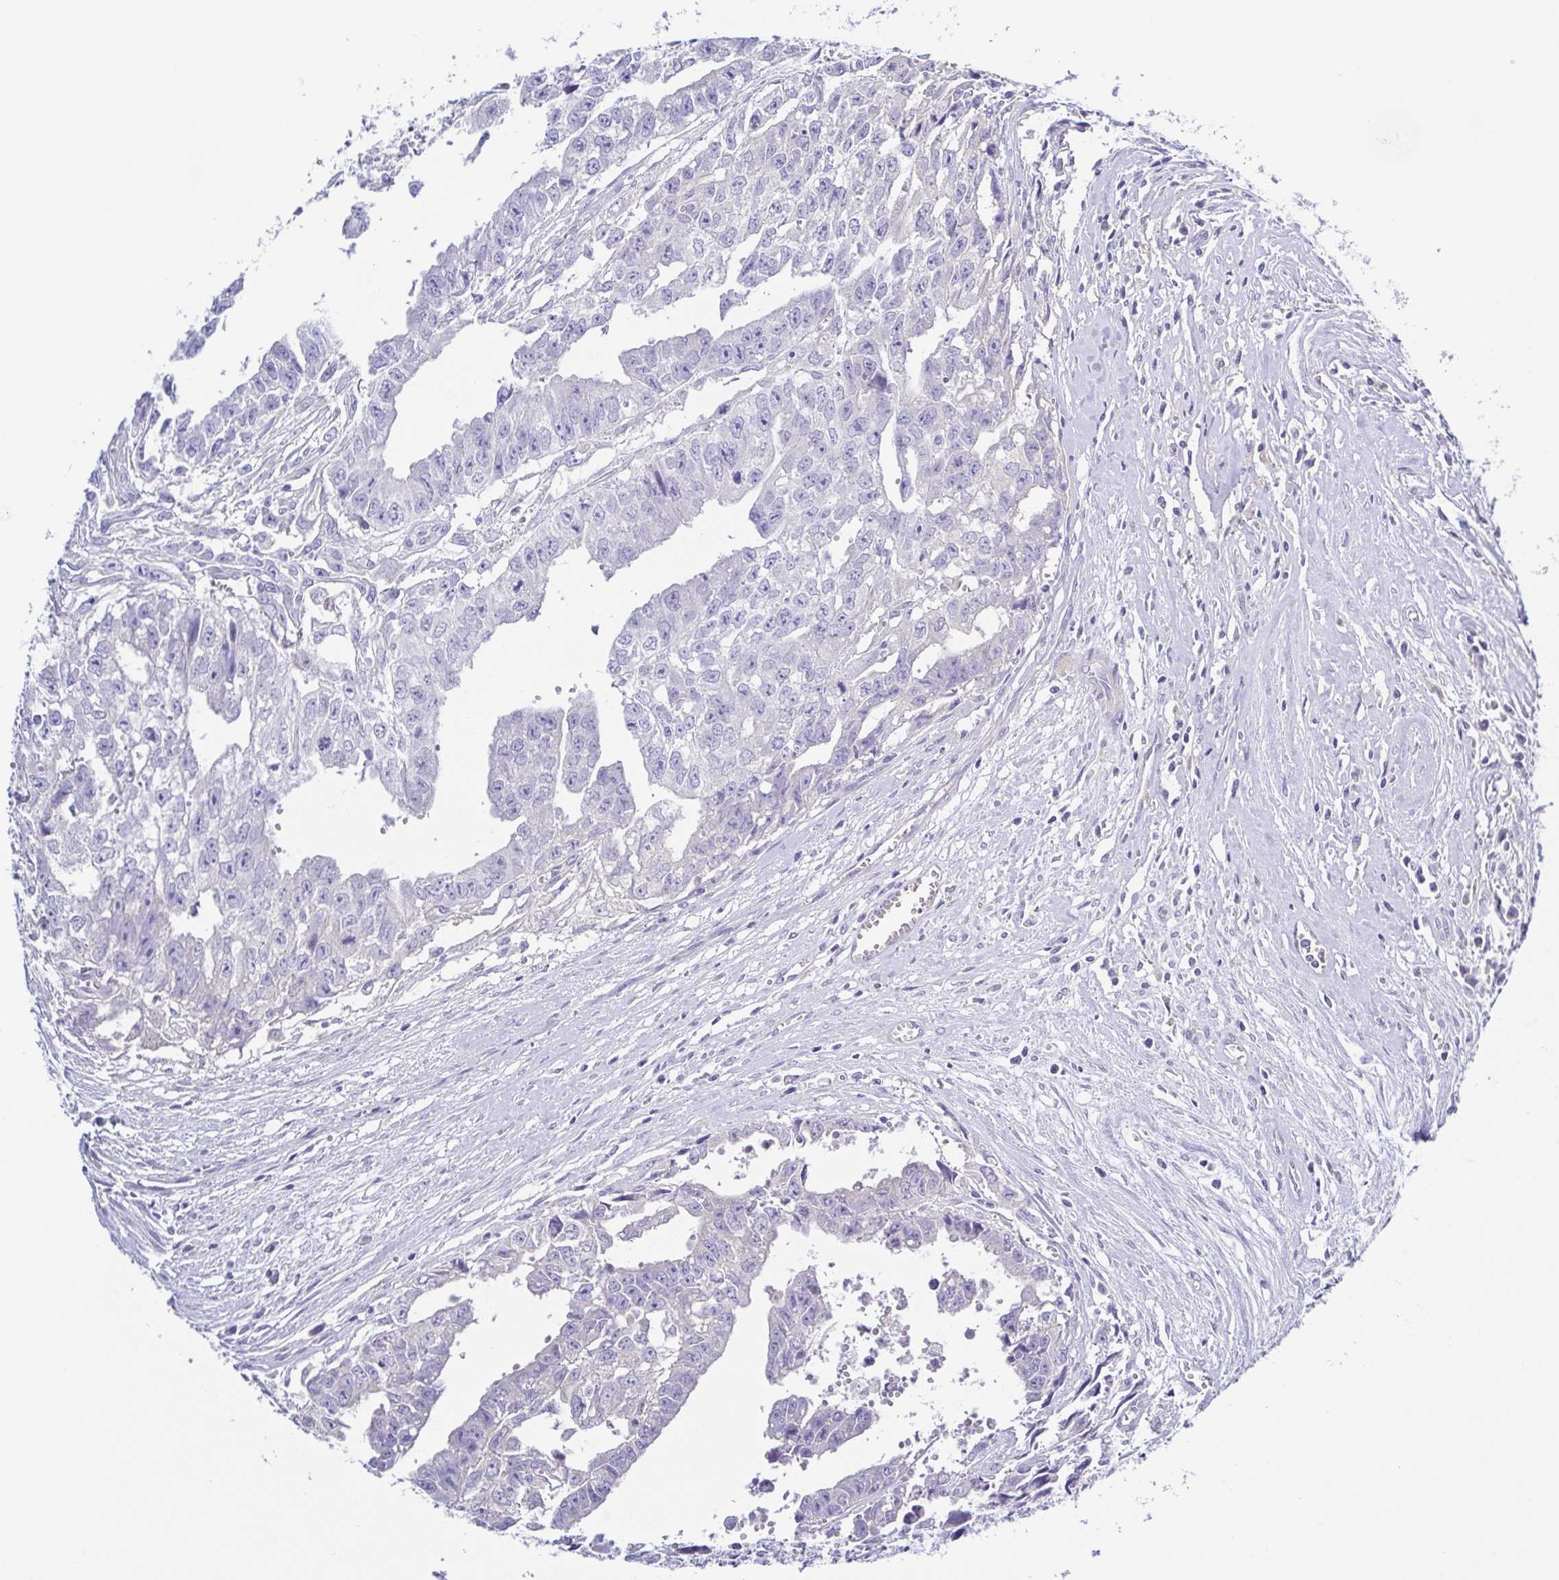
{"staining": {"intensity": "negative", "quantity": "none", "location": "none"}, "tissue": "testis cancer", "cell_type": "Tumor cells", "image_type": "cancer", "snomed": [{"axis": "morphology", "description": "Carcinoma, Embryonal, NOS"}, {"axis": "morphology", "description": "Teratoma, malignant, NOS"}, {"axis": "topography", "description": "Testis"}], "caption": "Immunohistochemistry of malignant teratoma (testis) reveals no expression in tumor cells.", "gene": "A1BG", "patient": {"sex": "male", "age": 24}}